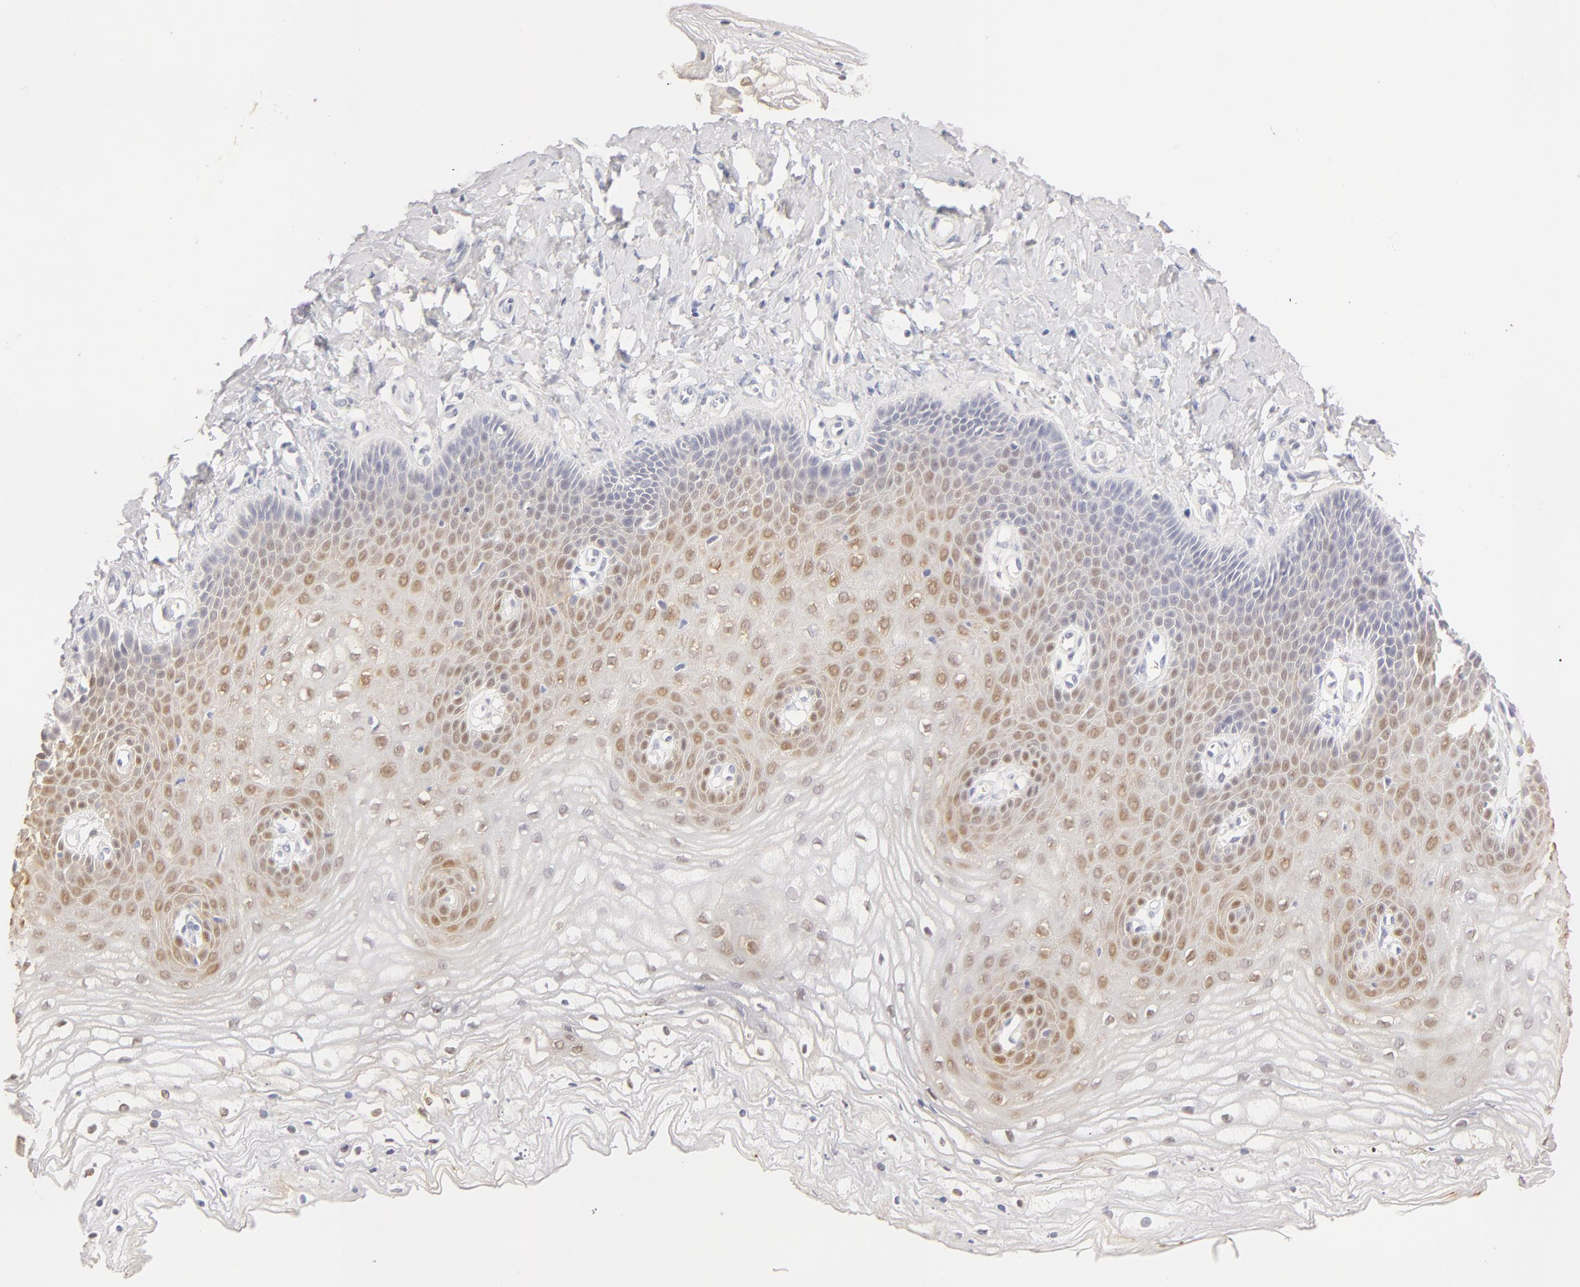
{"staining": {"intensity": "weak", "quantity": "25%-75%", "location": "nuclear"}, "tissue": "vagina", "cell_type": "Squamous epithelial cells", "image_type": "normal", "snomed": [{"axis": "morphology", "description": "Normal tissue, NOS"}, {"axis": "topography", "description": "Vagina"}], "caption": "This is an image of immunohistochemistry staining of normal vagina, which shows weak staining in the nuclear of squamous epithelial cells.", "gene": "LGALS7B", "patient": {"sex": "female", "age": 68}}